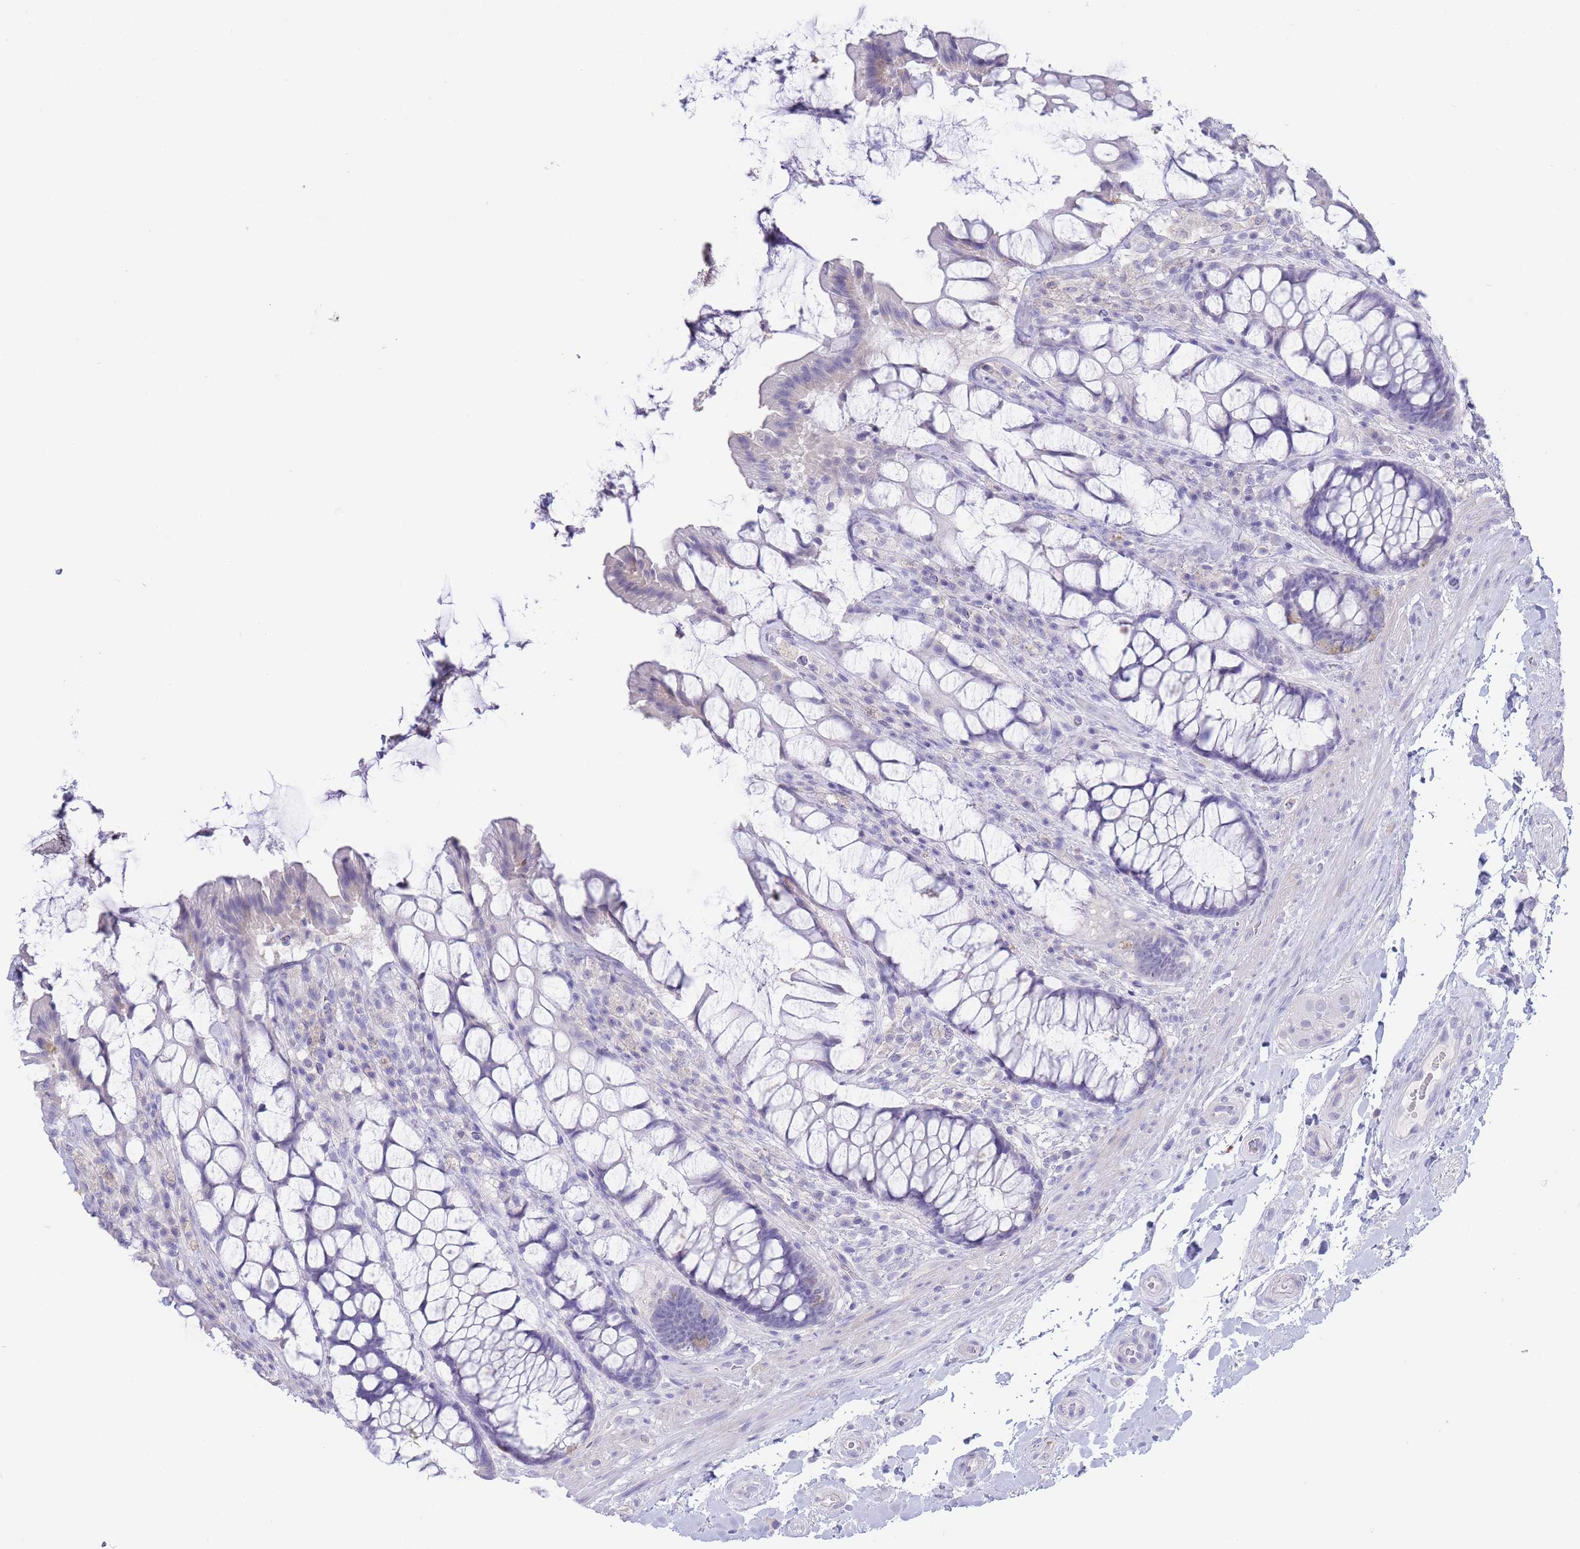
{"staining": {"intensity": "negative", "quantity": "none", "location": "none"}, "tissue": "rectum", "cell_type": "Glandular cells", "image_type": "normal", "snomed": [{"axis": "morphology", "description": "Normal tissue, NOS"}, {"axis": "topography", "description": "Rectum"}], "caption": "DAB (3,3'-diaminobenzidine) immunohistochemical staining of normal human rectum demonstrates no significant positivity in glandular cells.", "gene": "CD37", "patient": {"sex": "female", "age": 58}}